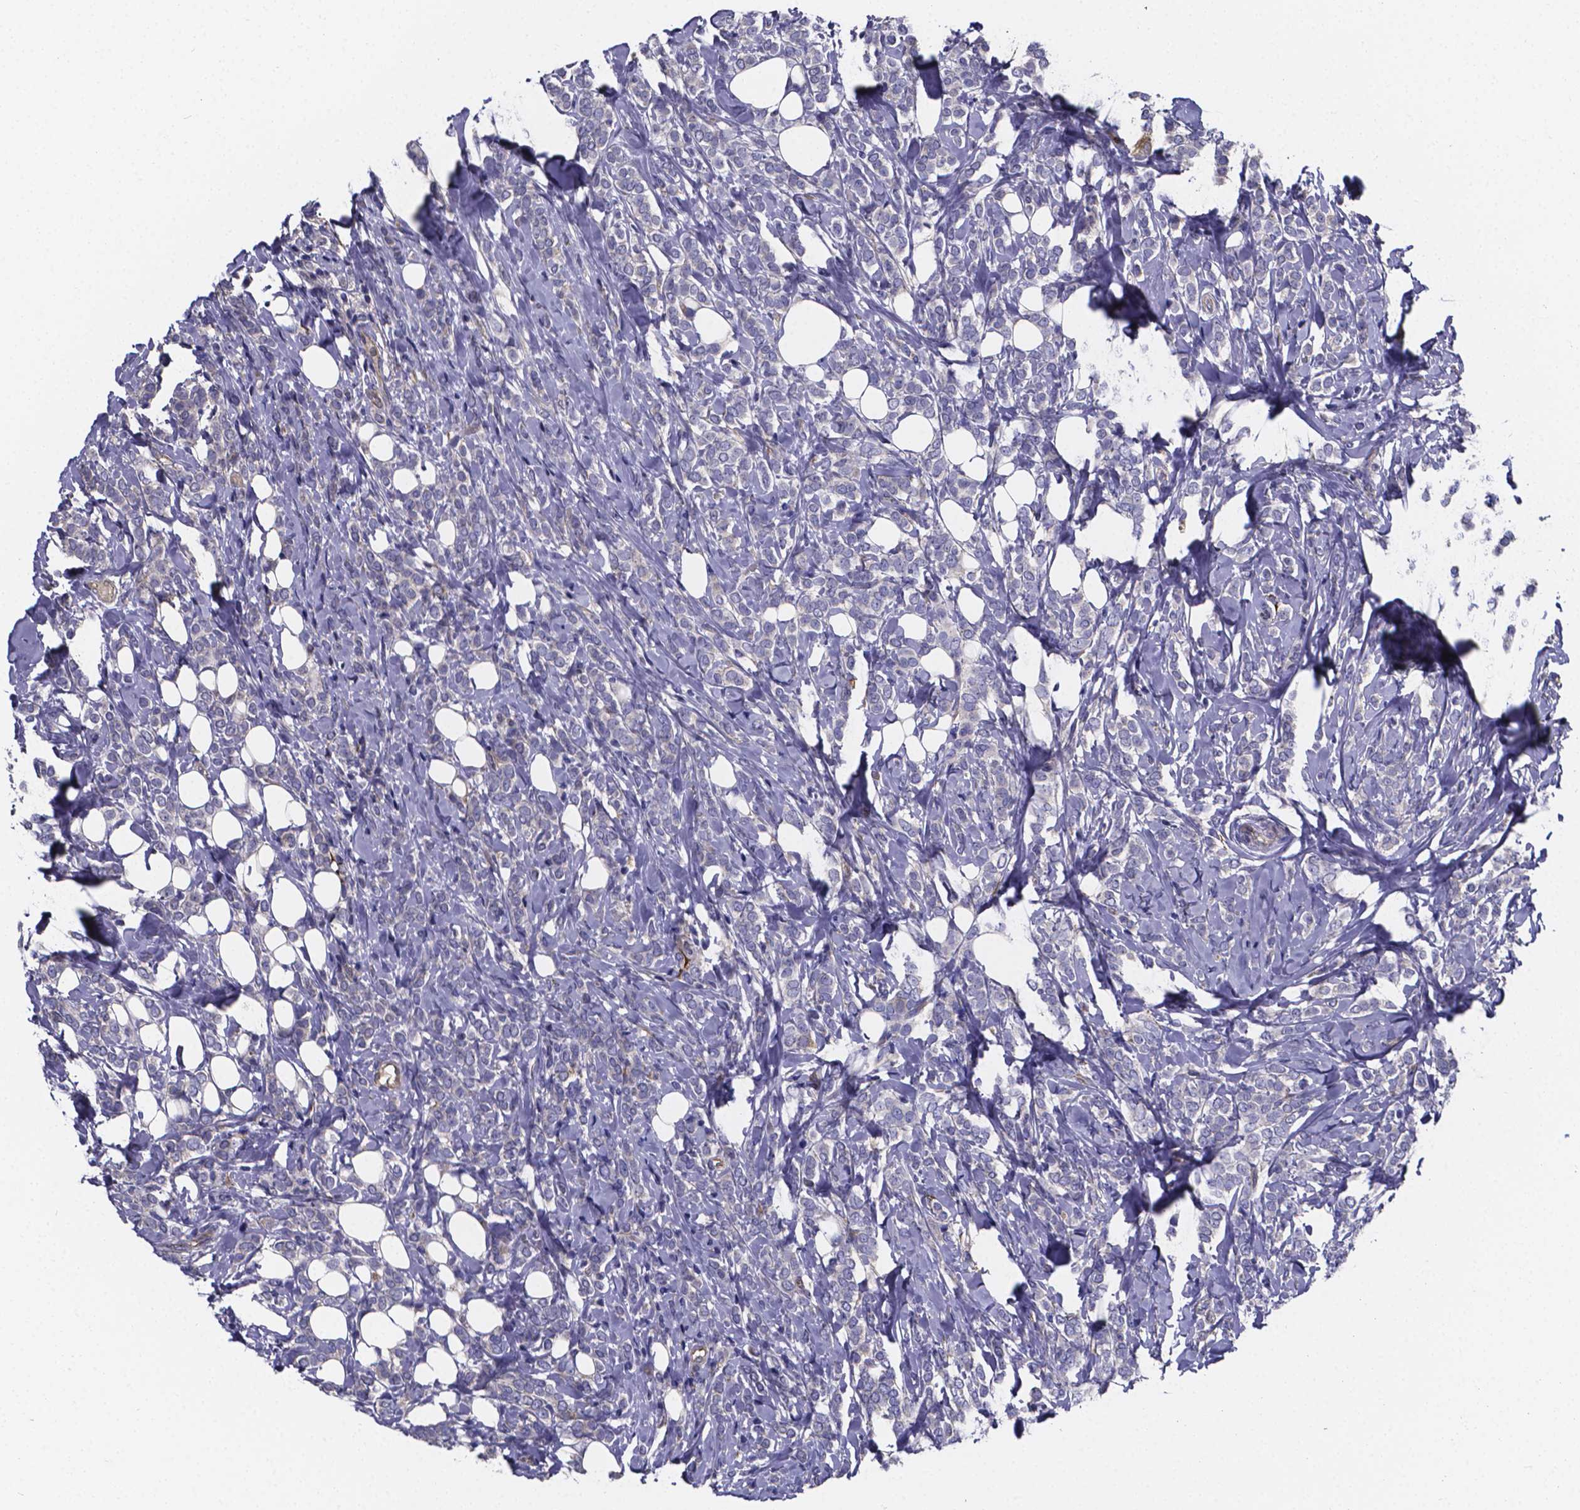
{"staining": {"intensity": "negative", "quantity": "none", "location": "none"}, "tissue": "breast cancer", "cell_type": "Tumor cells", "image_type": "cancer", "snomed": [{"axis": "morphology", "description": "Lobular carcinoma"}, {"axis": "topography", "description": "Breast"}], "caption": "A micrograph of breast cancer (lobular carcinoma) stained for a protein exhibits no brown staining in tumor cells.", "gene": "SFRP4", "patient": {"sex": "female", "age": 49}}